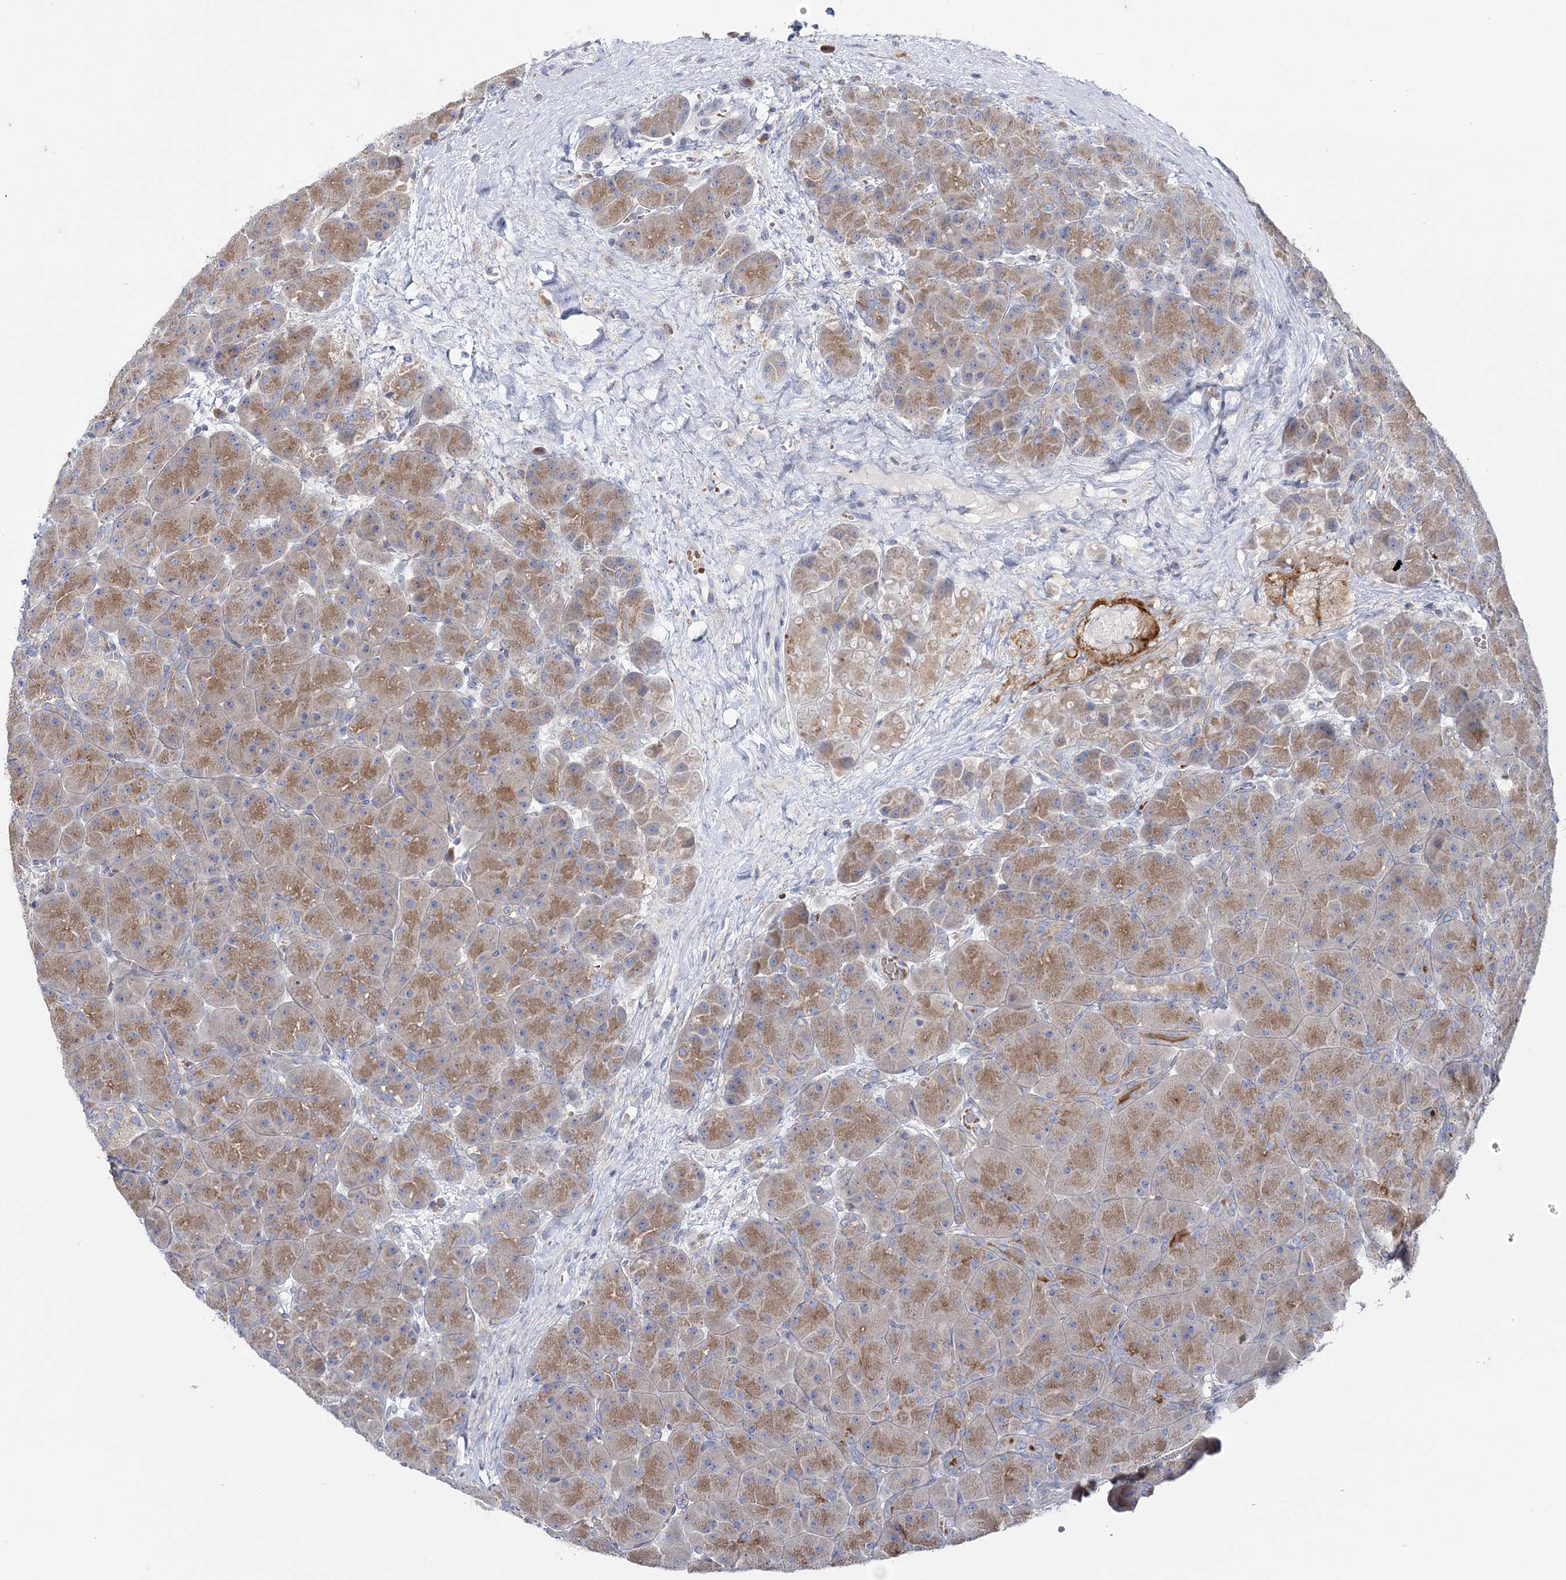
{"staining": {"intensity": "moderate", "quantity": "25%-75%", "location": "cytoplasmic/membranous"}, "tissue": "pancreas", "cell_type": "Exocrine glandular cells", "image_type": "normal", "snomed": [{"axis": "morphology", "description": "Normal tissue, NOS"}, {"axis": "topography", "description": "Pancreas"}], "caption": "The histopathology image demonstrates a brown stain indicating the presence of a protein in the cytoplasmic/membranous of exocrine glandular cells in pancreas. The staining is performed using DAB (3,3'-diaminobenzidine) brown chromogen to label protein expression. The nuclei are counter-stained blue using hematoxylin.", "gene": "ATP11B", "patient": {"sex": "male", "age": 66}}